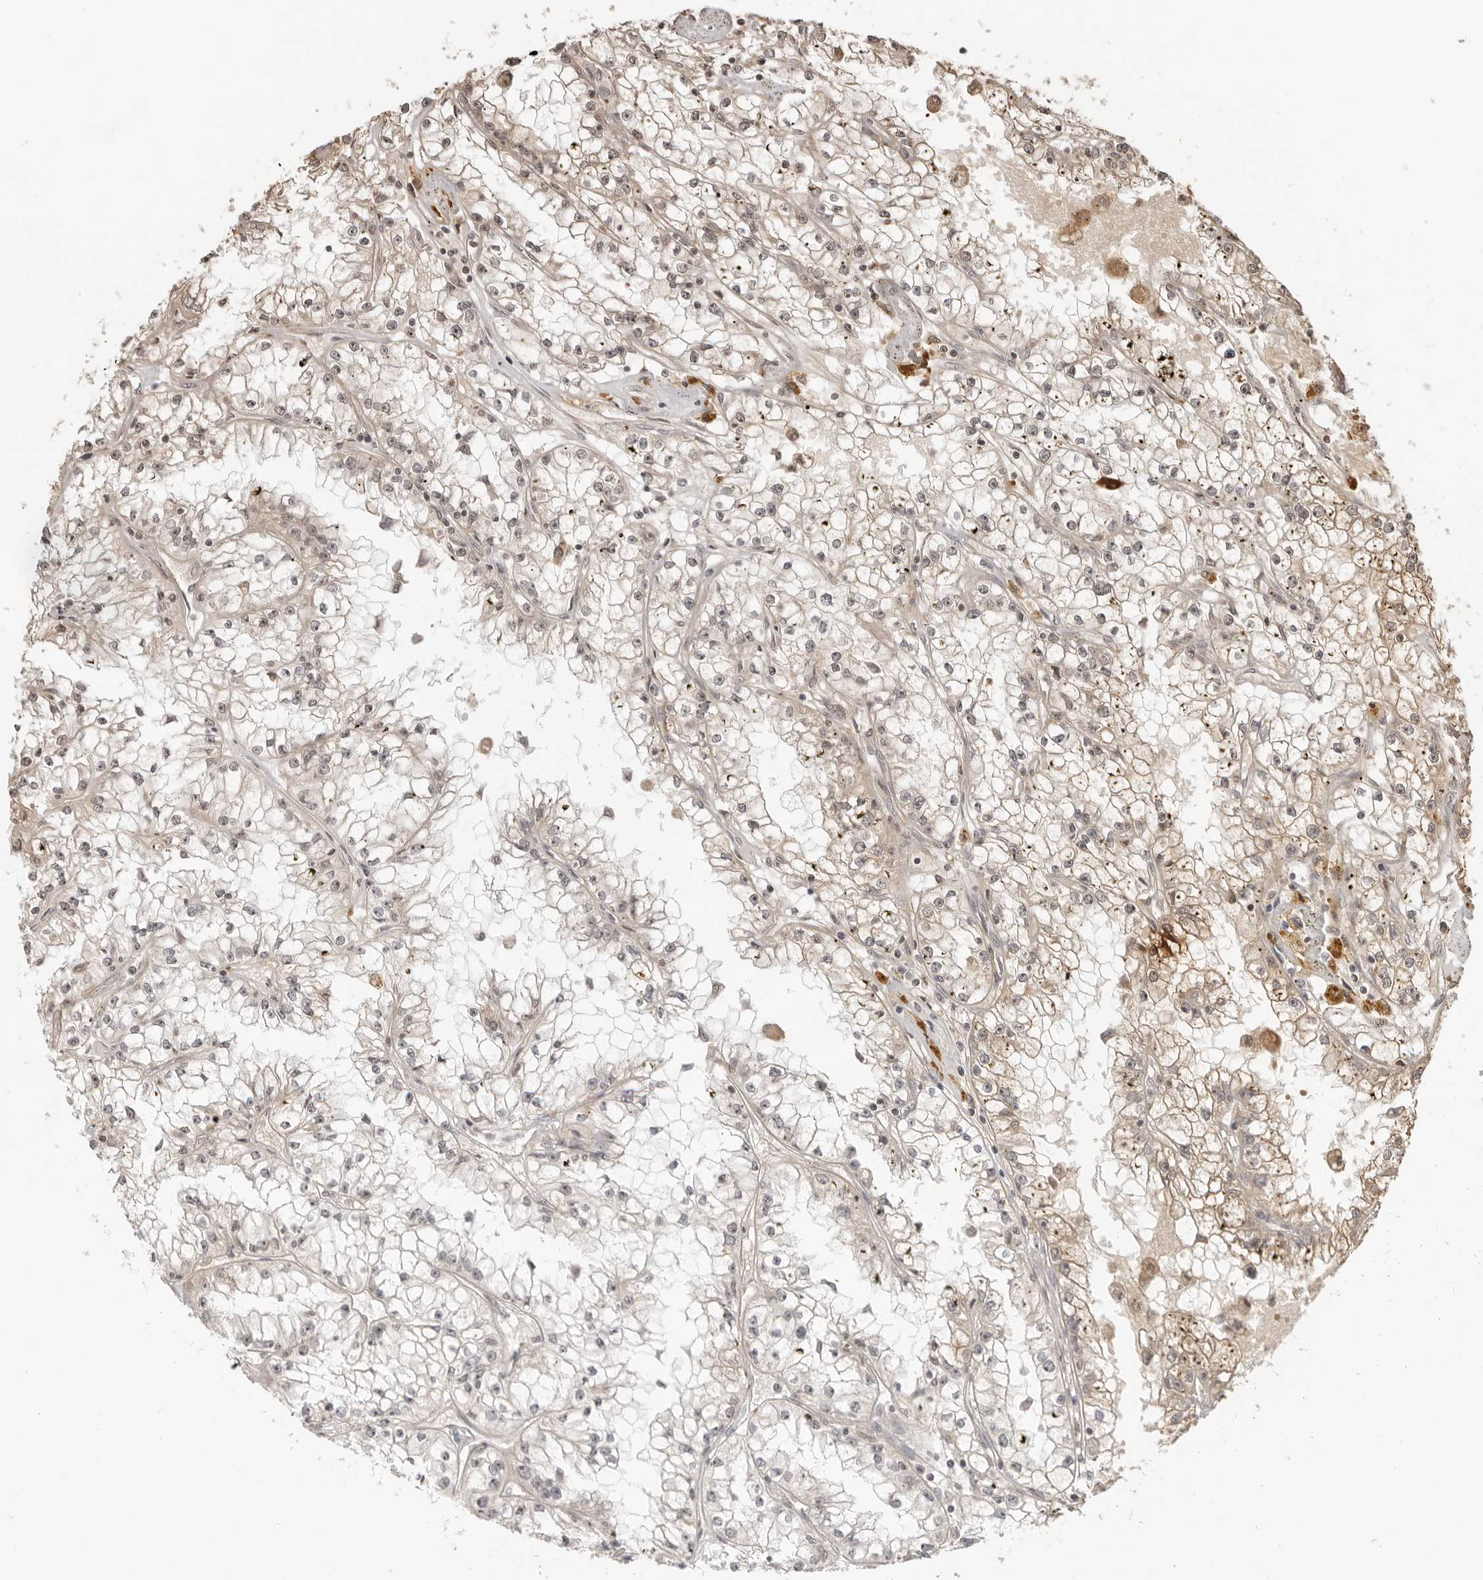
{"staining": {"intensity": "moderate", "quantity": "<25%", "location": "cytoplasmic/membranous"}, "tissue": "renal cancer", "cell_type": "Tumor cells", "image_type": "cancer", "snomed": [{"axis": "morphology", "description": "Adenocarcinoma, NOS"}, {"axis": "topography", "description": "Kidney"}], "caption": "About <25% of tumor cells in human renal adenocarcinoma show moderate cytoplasmic/membranous protein expression as visualized by brown immunohistochemical staining.", "gene": "IKBKE", "patient": {"sex": "male", "age": 56}}